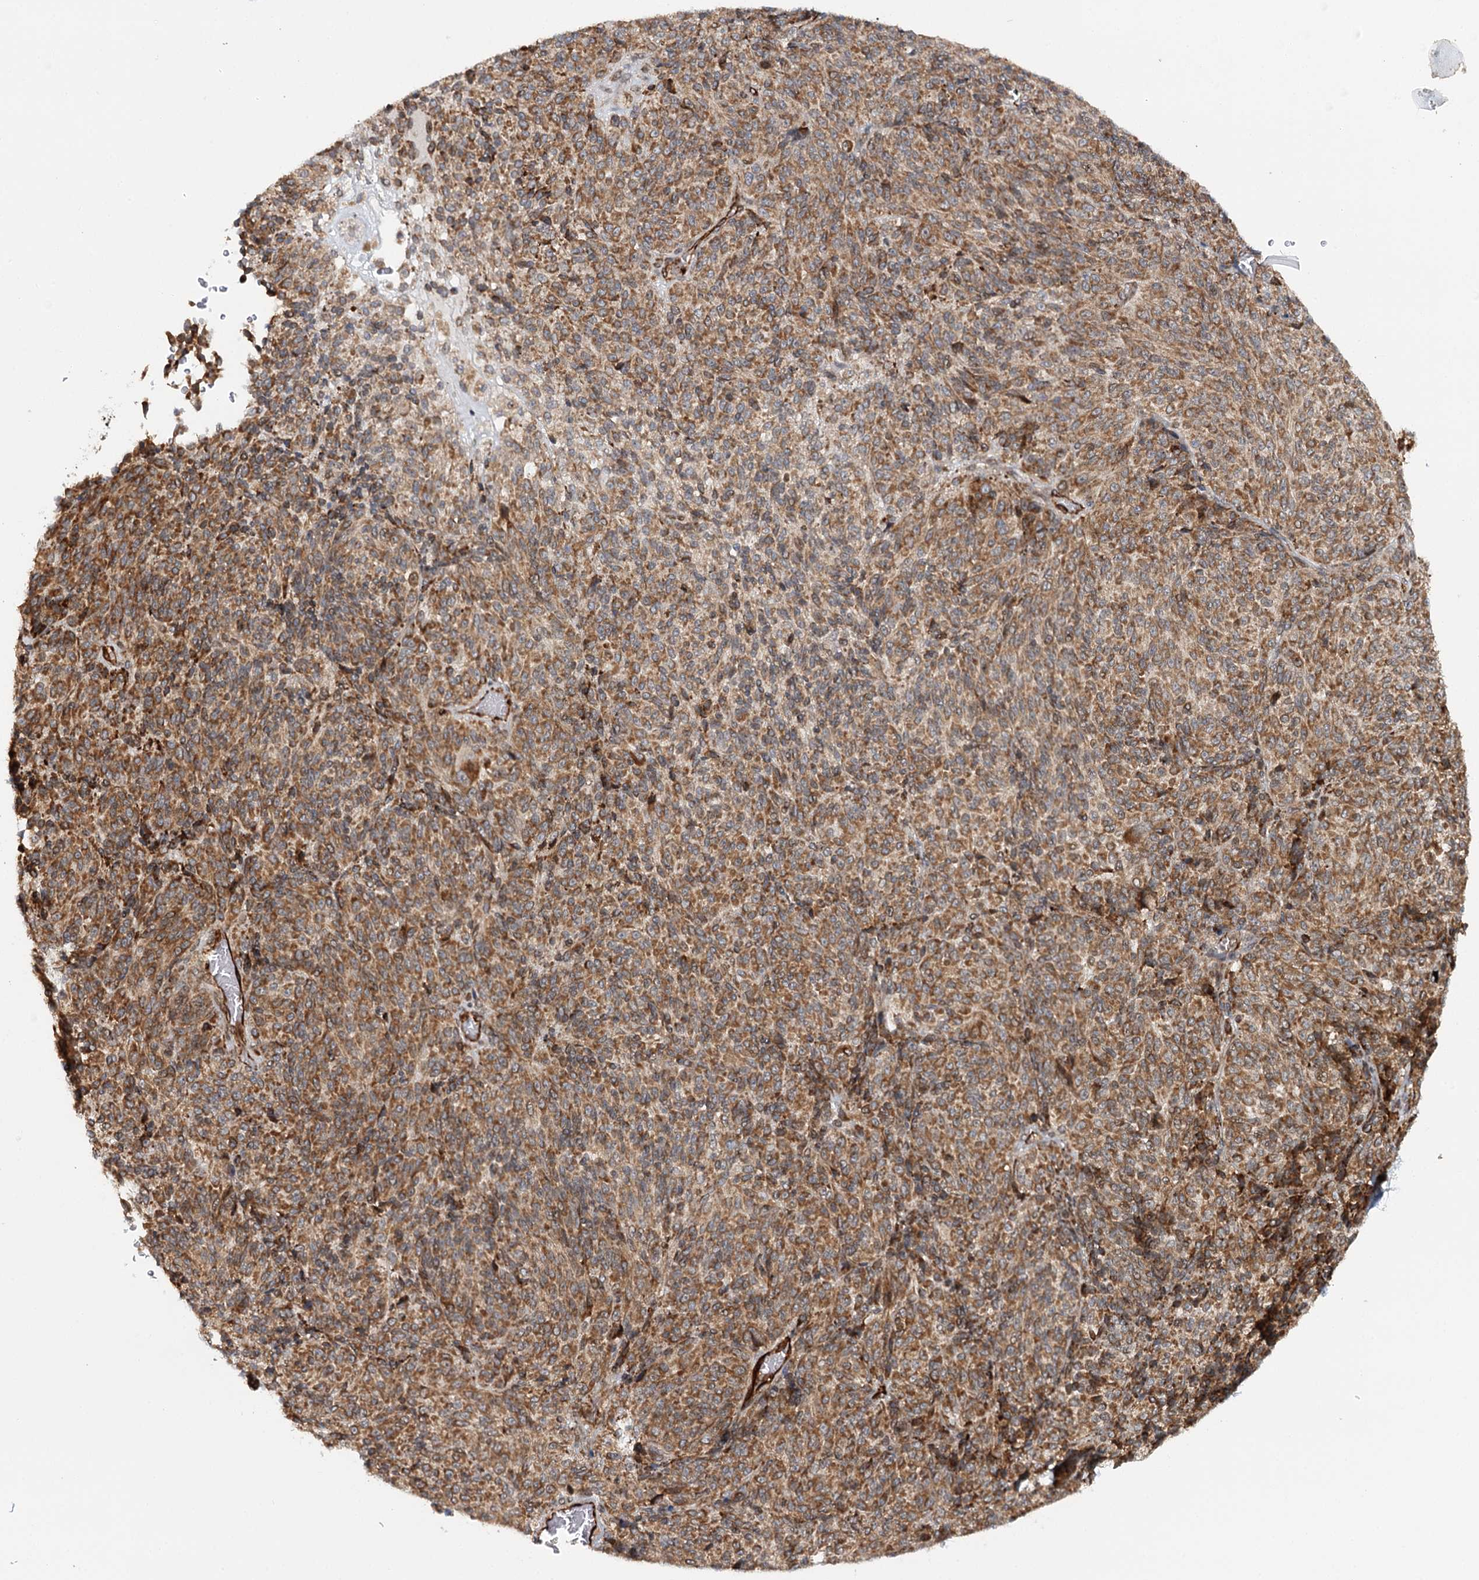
{"staining": {"intensity": "moderate", "quantity": ">75%", "location": "cytoplasmic/membranous"}, "tissue": "melanoma", "cell_type": "Tumor cells", "image_type": "cancer", "snomed": [{"axis": "morphology", "description": "Malignant melanoma, Metastatic site"}, {"axis": "topography", "description": "Brain"}], "caption": "The photomicrograph reveals immunohistochemical staining of malignant melanoma (metastatic site). There is moderate cytoplasmic/membranous positivity is identified in about >75% of tumor cells.", "gene": "MKNK1", "patient": {"sex": "female", "age": 56}}